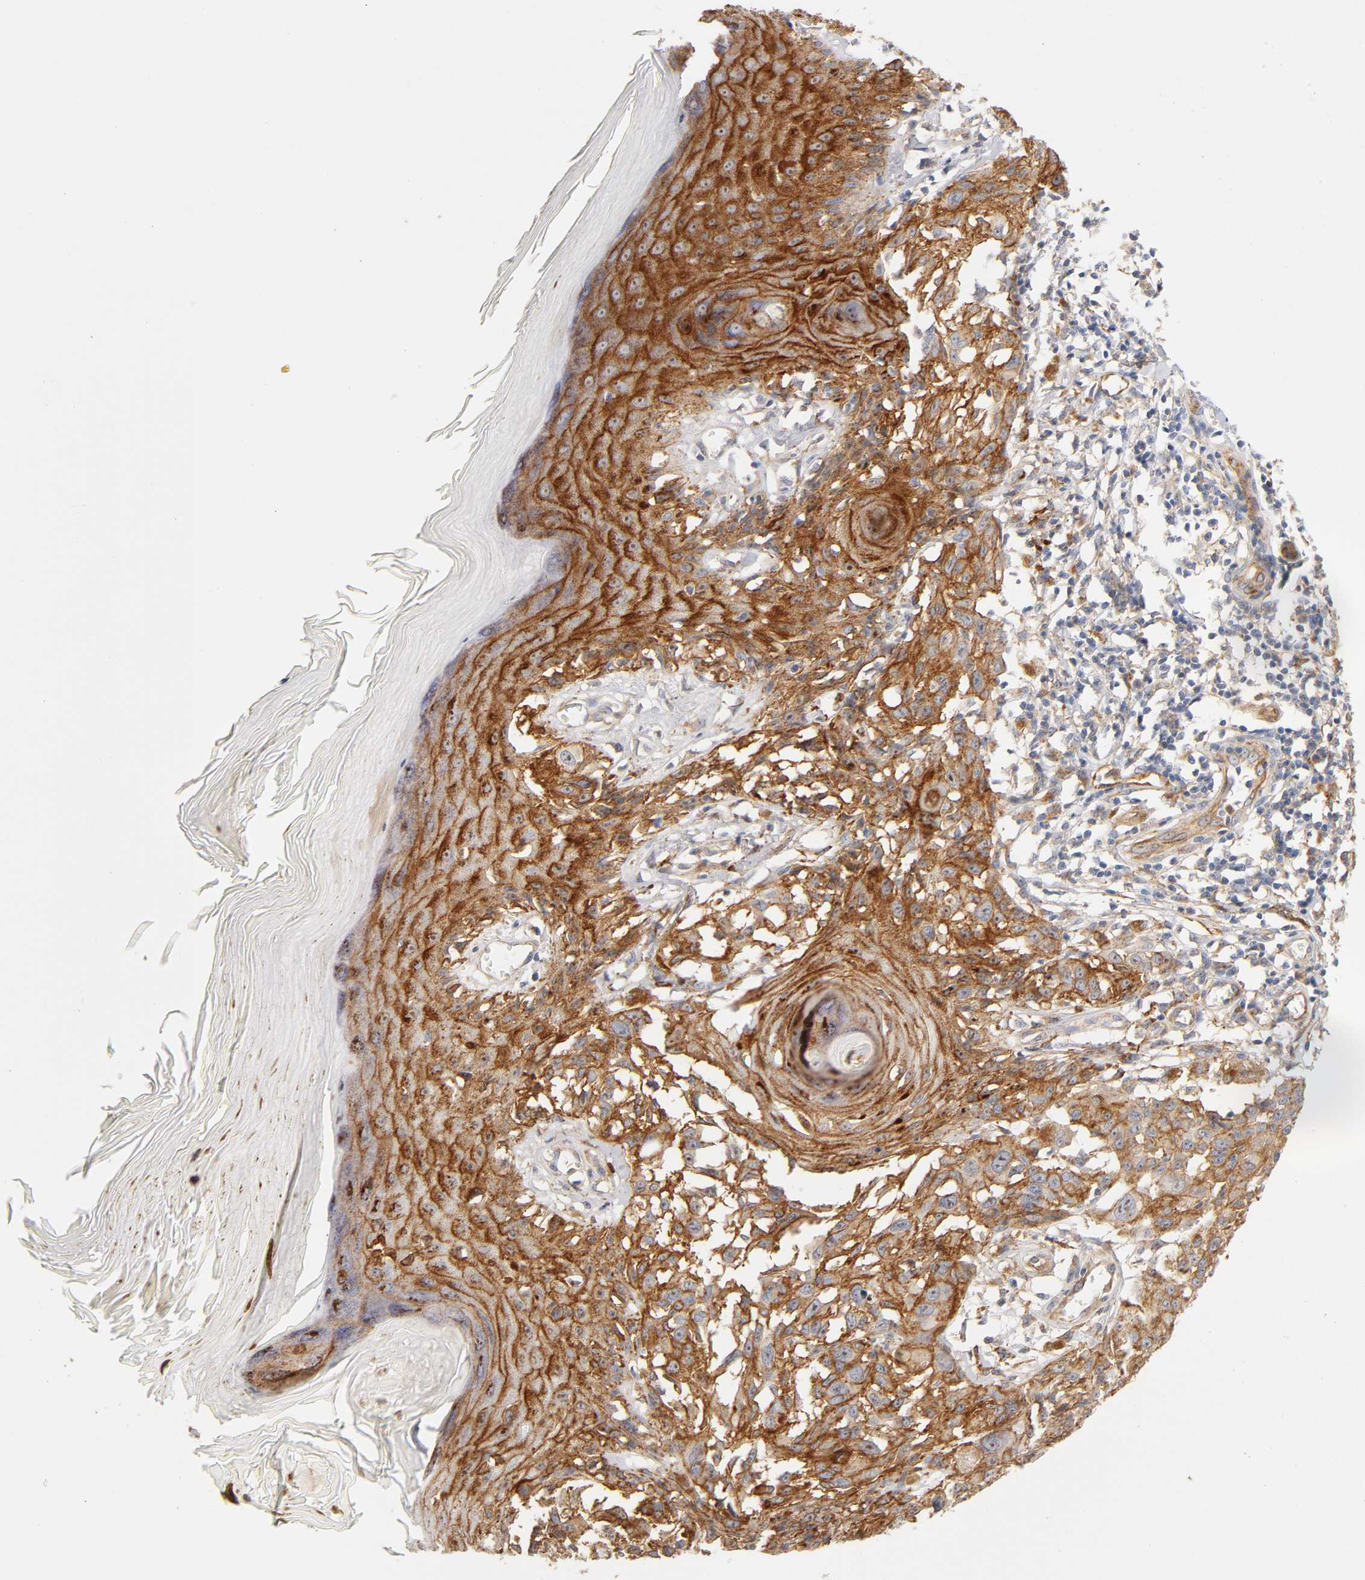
{"staining": {"intensity": "strong", "quantity": ">75%", "location": "cytoplasmic/membranous,nuclear"}, "tissue": "melanoma", "cell_type": "Tumor cells", "image_type": "cancer", "snomed": [{"axis": "morphology", "description": "Malignant melanoma, NOS"}, {"axis": "topography", "description": "Skin"}], "caption": "Malignant melanoma stained with a brown dye shows strong cytoplasmic/membranous and nuclear positive staining in approximately >75% of tumor cells.", "gene": "PLD1", "patient": {"sex": "female", "age": 77}}